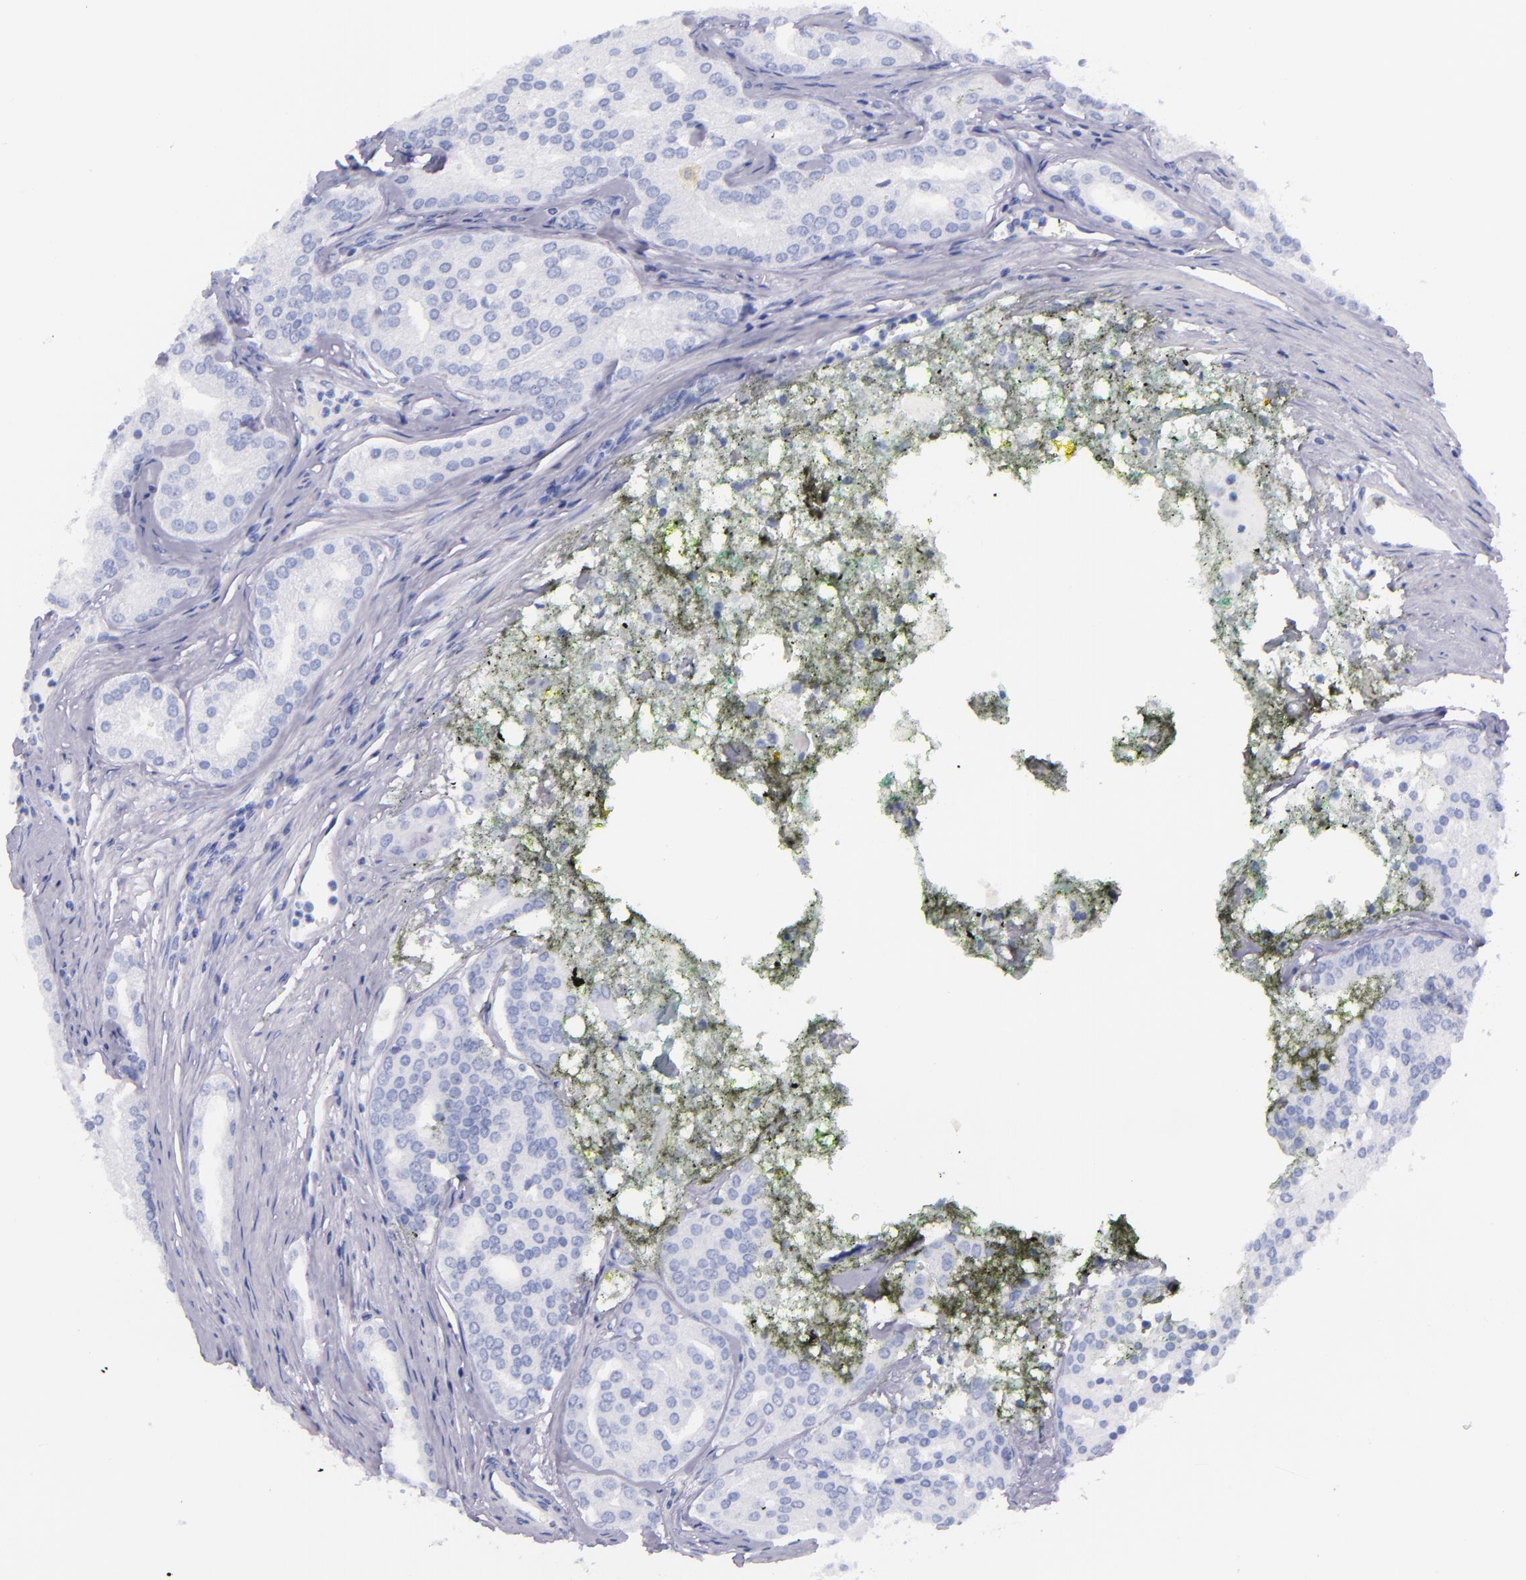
{"staining": {"intensity": "negative", "quantity": "none", "location": "none"}, "tissue": "prostate cancer", "cell_type": "Tumor cells", "image_type": "cancer", "snomed": [{"axis": "morphology", "description": "Adenocarcinoma, High grade"}, {"axis": "topography", "description": "Prostate"}], "caption": "Tumor cells show no significant positivity in prostate high-grade adenocarcinoma.", "gene": "SFTPB", "patient": {"sex": "male", "age": 64}}